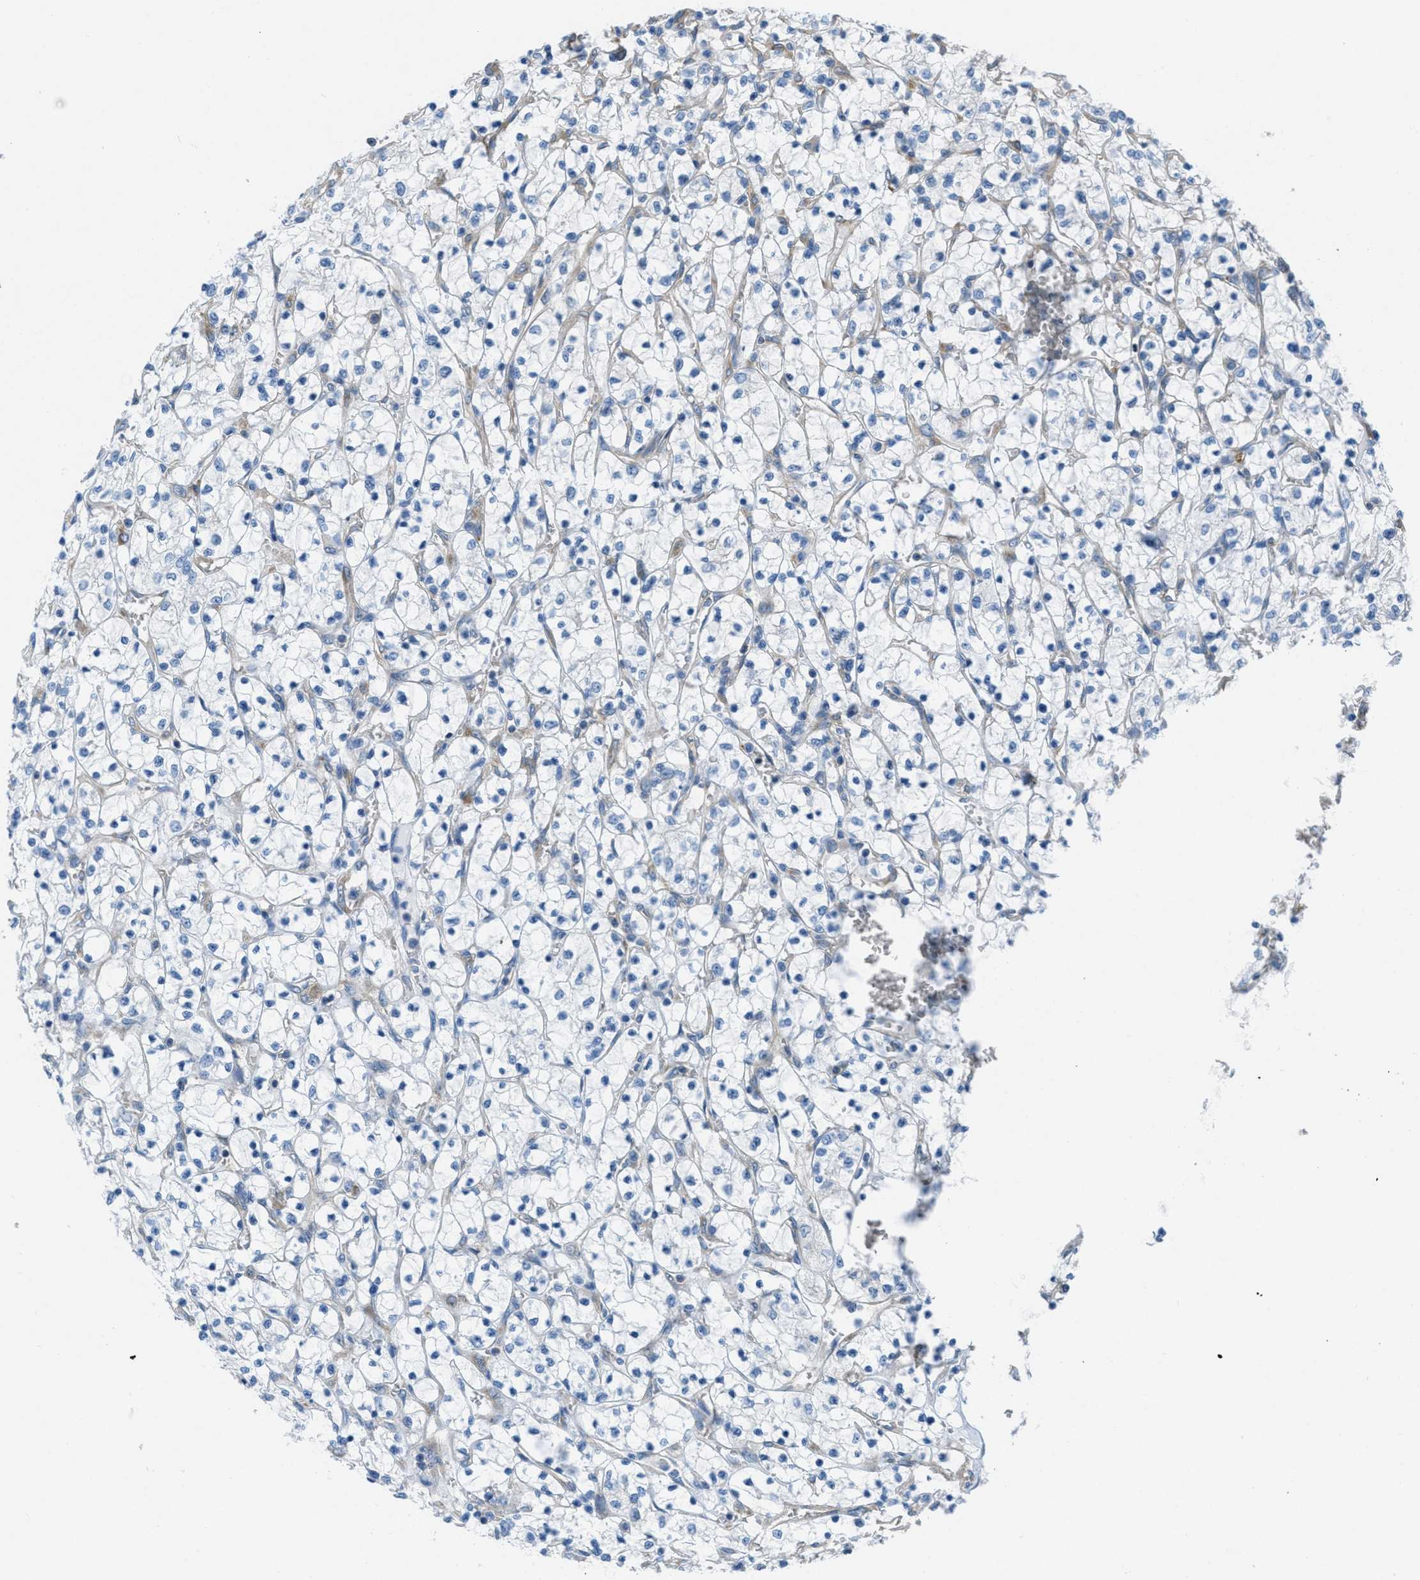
{"staining": {"intensity": "negative", "quantity": "none", "location": "none"}, "tissue": "renal cancer", "cell_type": "Tumor cells", "image_type": "cancer", "snomed": [{"axis": "morphology", "description": "Adenocarcinoma, NOS"}, {"axis": "topography", "description": "Kidney"}], "caption": "This is an immunohistochemistry photomicrograph of adenocarcinoma (renal). There is no expression in tumor cells.", "gene": "MAPRE2", "patient": {"sex": "female", "age": 69}}